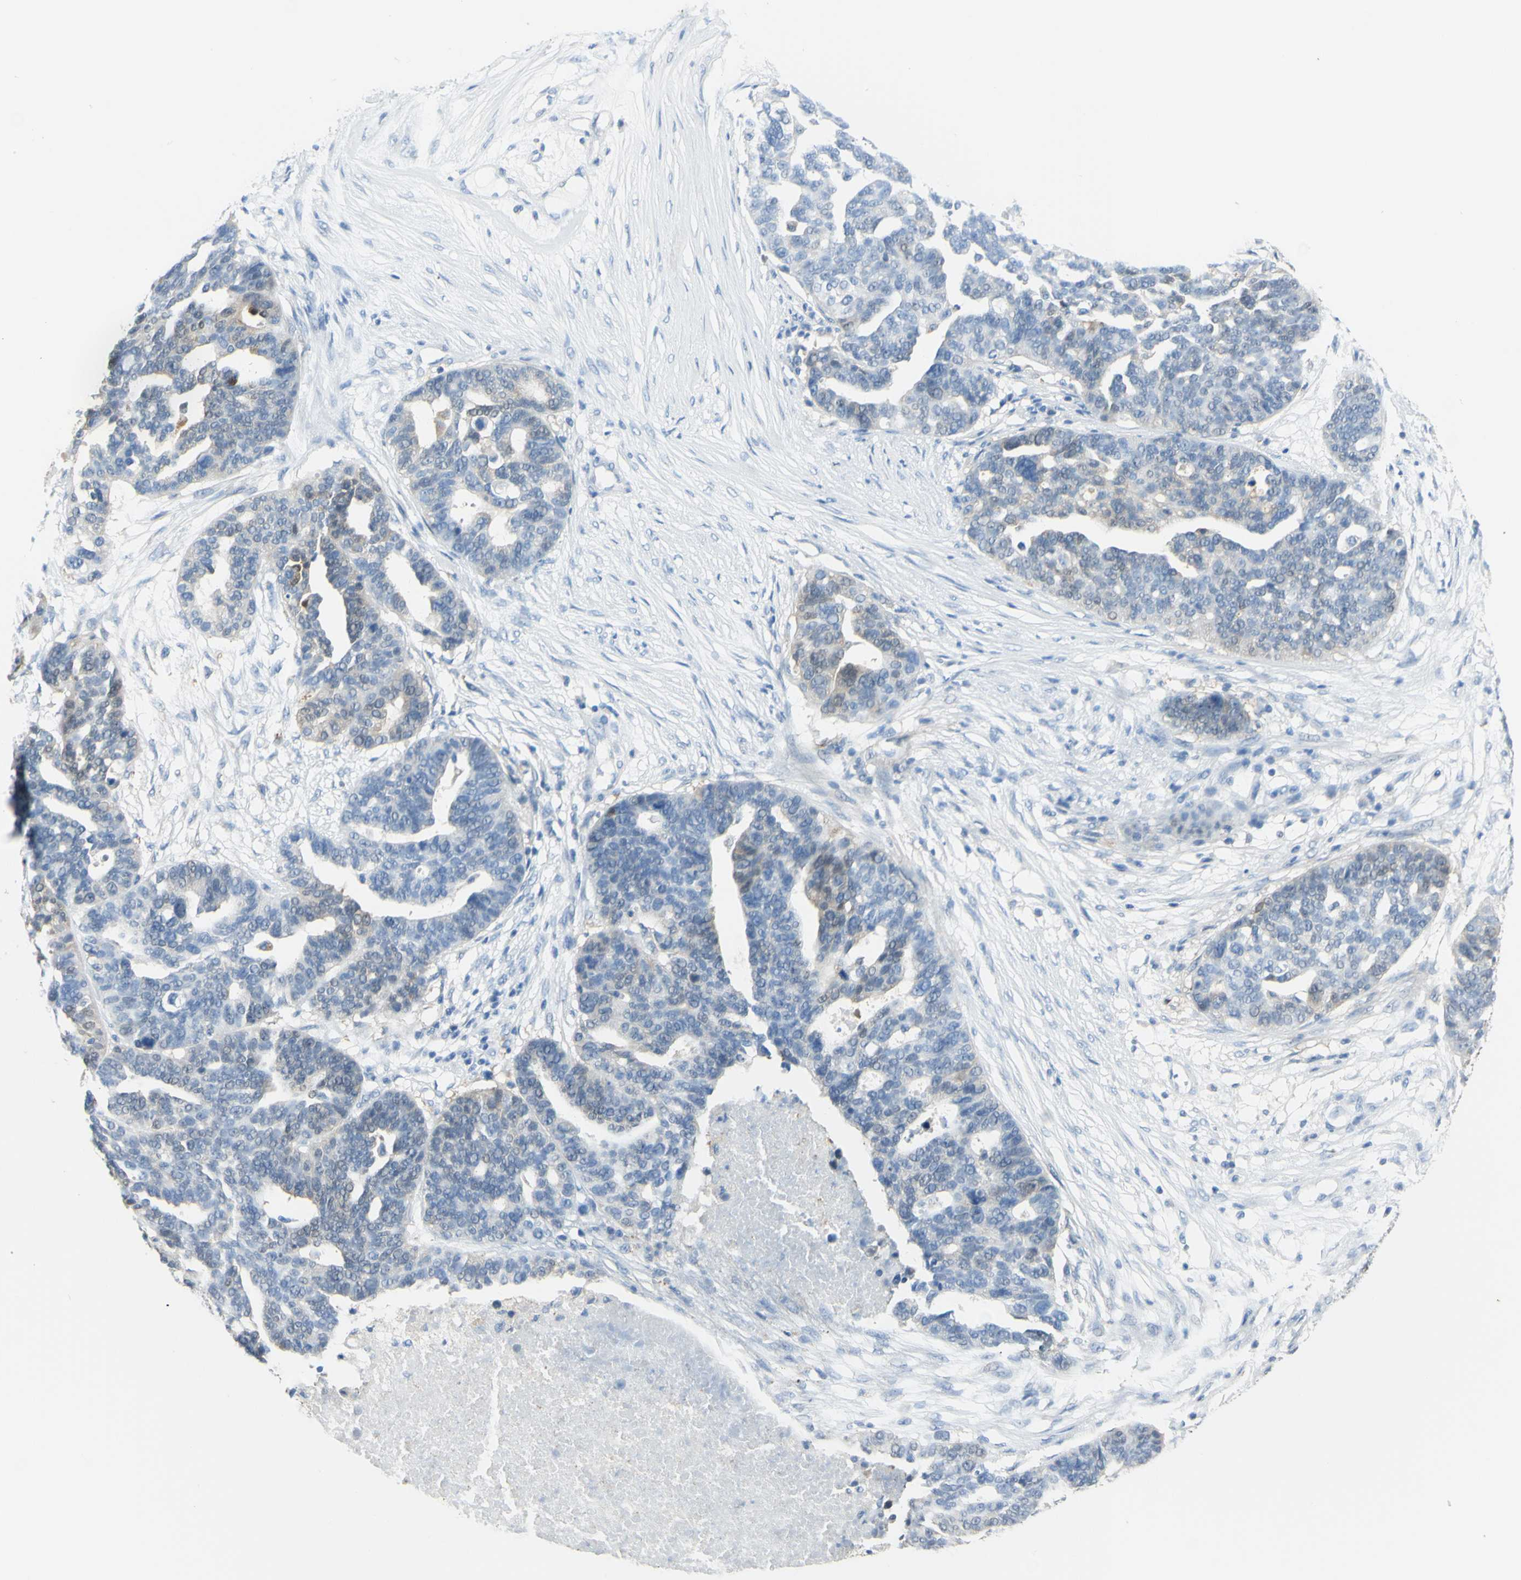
{"staining": {"intensity": "weak", "quantity": "<25%", "location": "cytoplasmic/membranous"}, "tissue": "ovarian cancer", "cell_type": "Tumor cells", "image_type": "cancer", "snomed": [{"axis": "morphology", "description": "Cystadenocarcinoma, serous, NOS"}, {"axis": "topography", "description": "Ovary"}], "caption": "The immunohistochemistry (IHC) photomicrograph has no significant positivity in tumor cells of ovarian serous cystadenocarcinoma tissue. Brightfield microscopy of IHC stained with DAB (brown) and hematoxylin (blue), captured at high magnification.", "gene": "TSPAN1", "patient": {"sex": "female", "age": 59}}